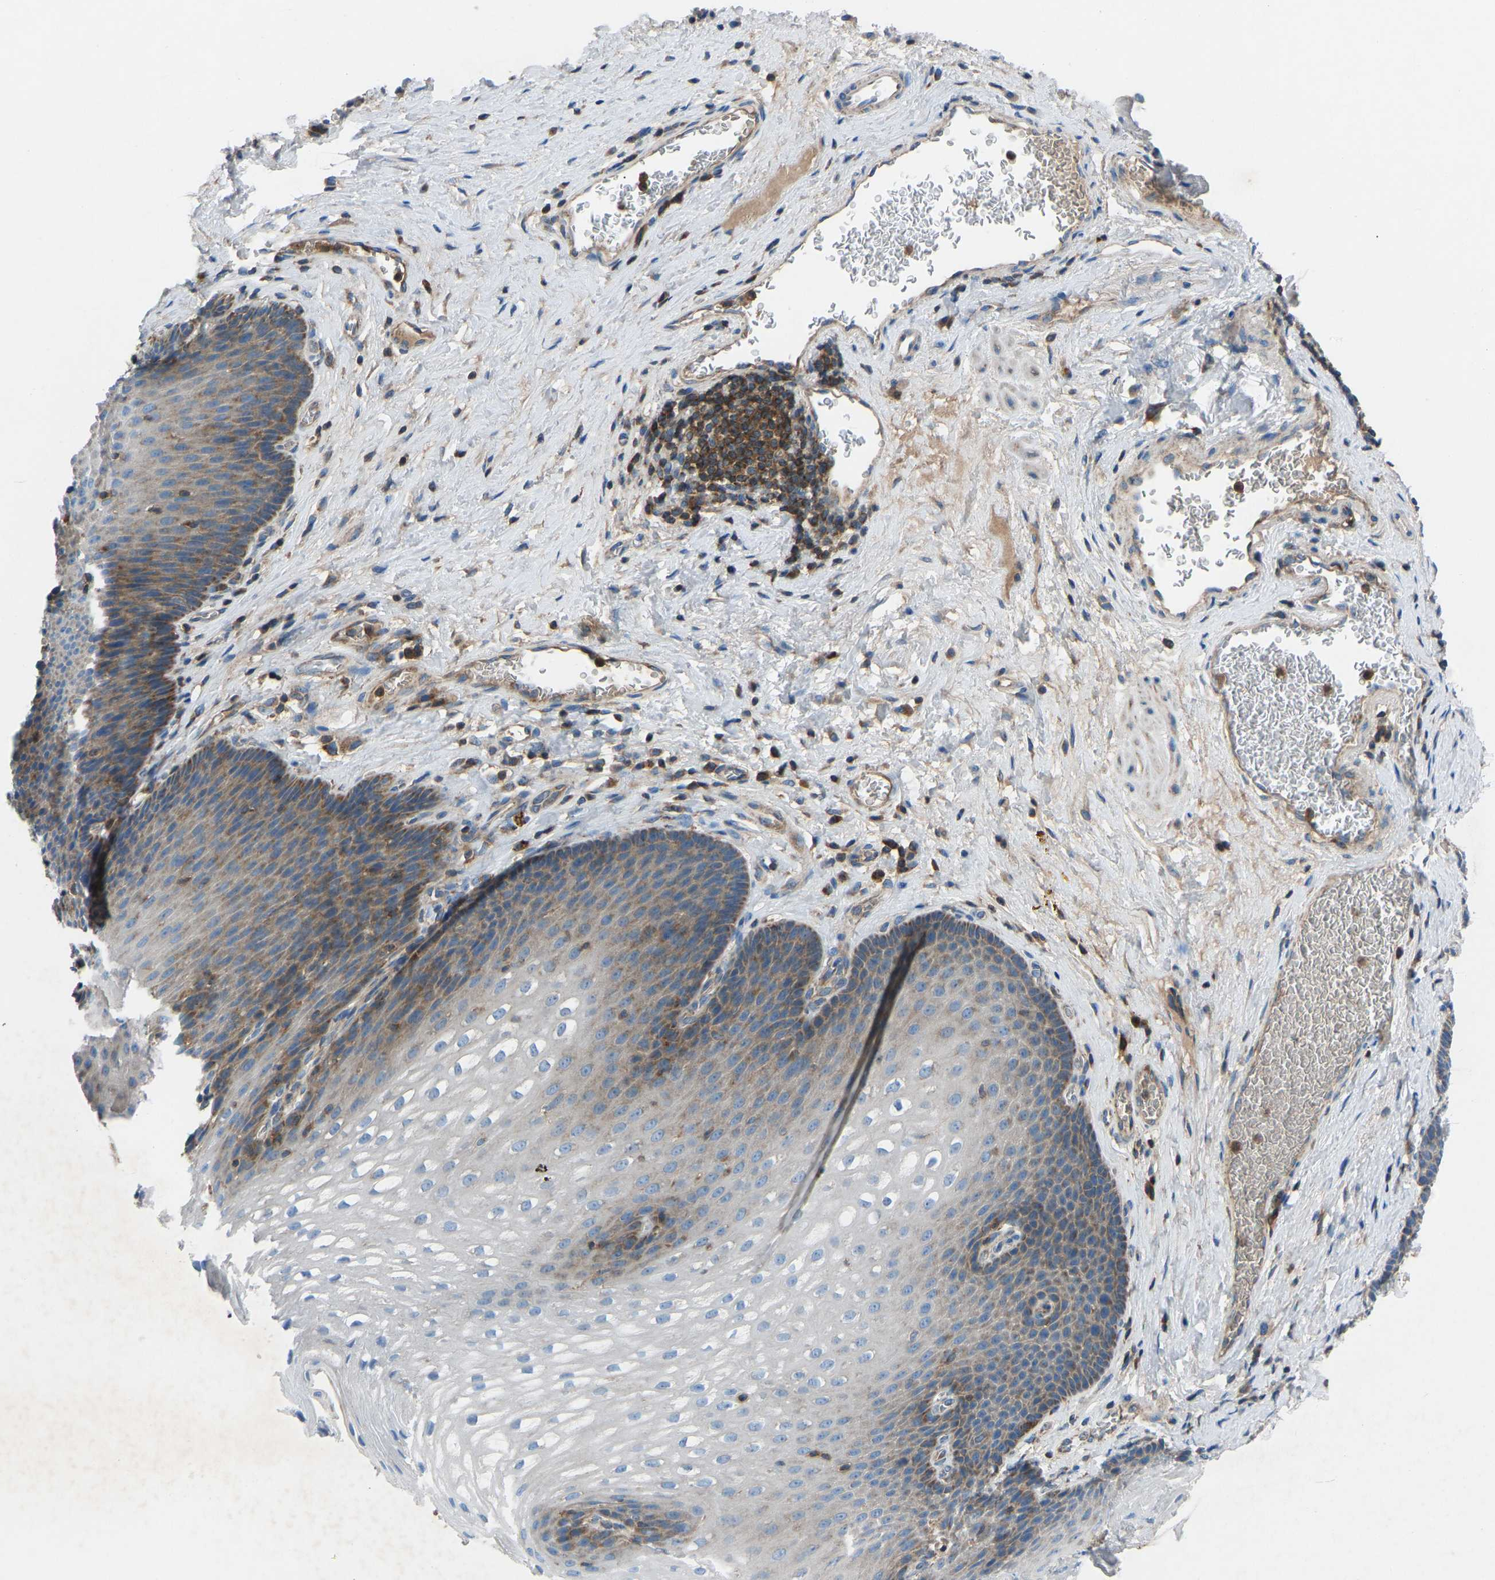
{"staining": {"intensity": "moderate", "quantity": "25%-75%", "location": "cytoplasmic/membranous"}, "tissue": "esophagus", "cell_type": "Squamous epithelial cells", "image_type": "normal", "snomed": [{"axis": "morphology", "description": "Normal tissue, NOS"}, {"axis": "topography", "description": "Esophagus"}], "caption": "Esophagus stained for a protein (brown) shows moderate cytoplasmic/membranous positive staining in about 25%-75% of squamous epithelial cells.", "gene": "GRK6", "patient": {"sex": "male", "age": 48}}